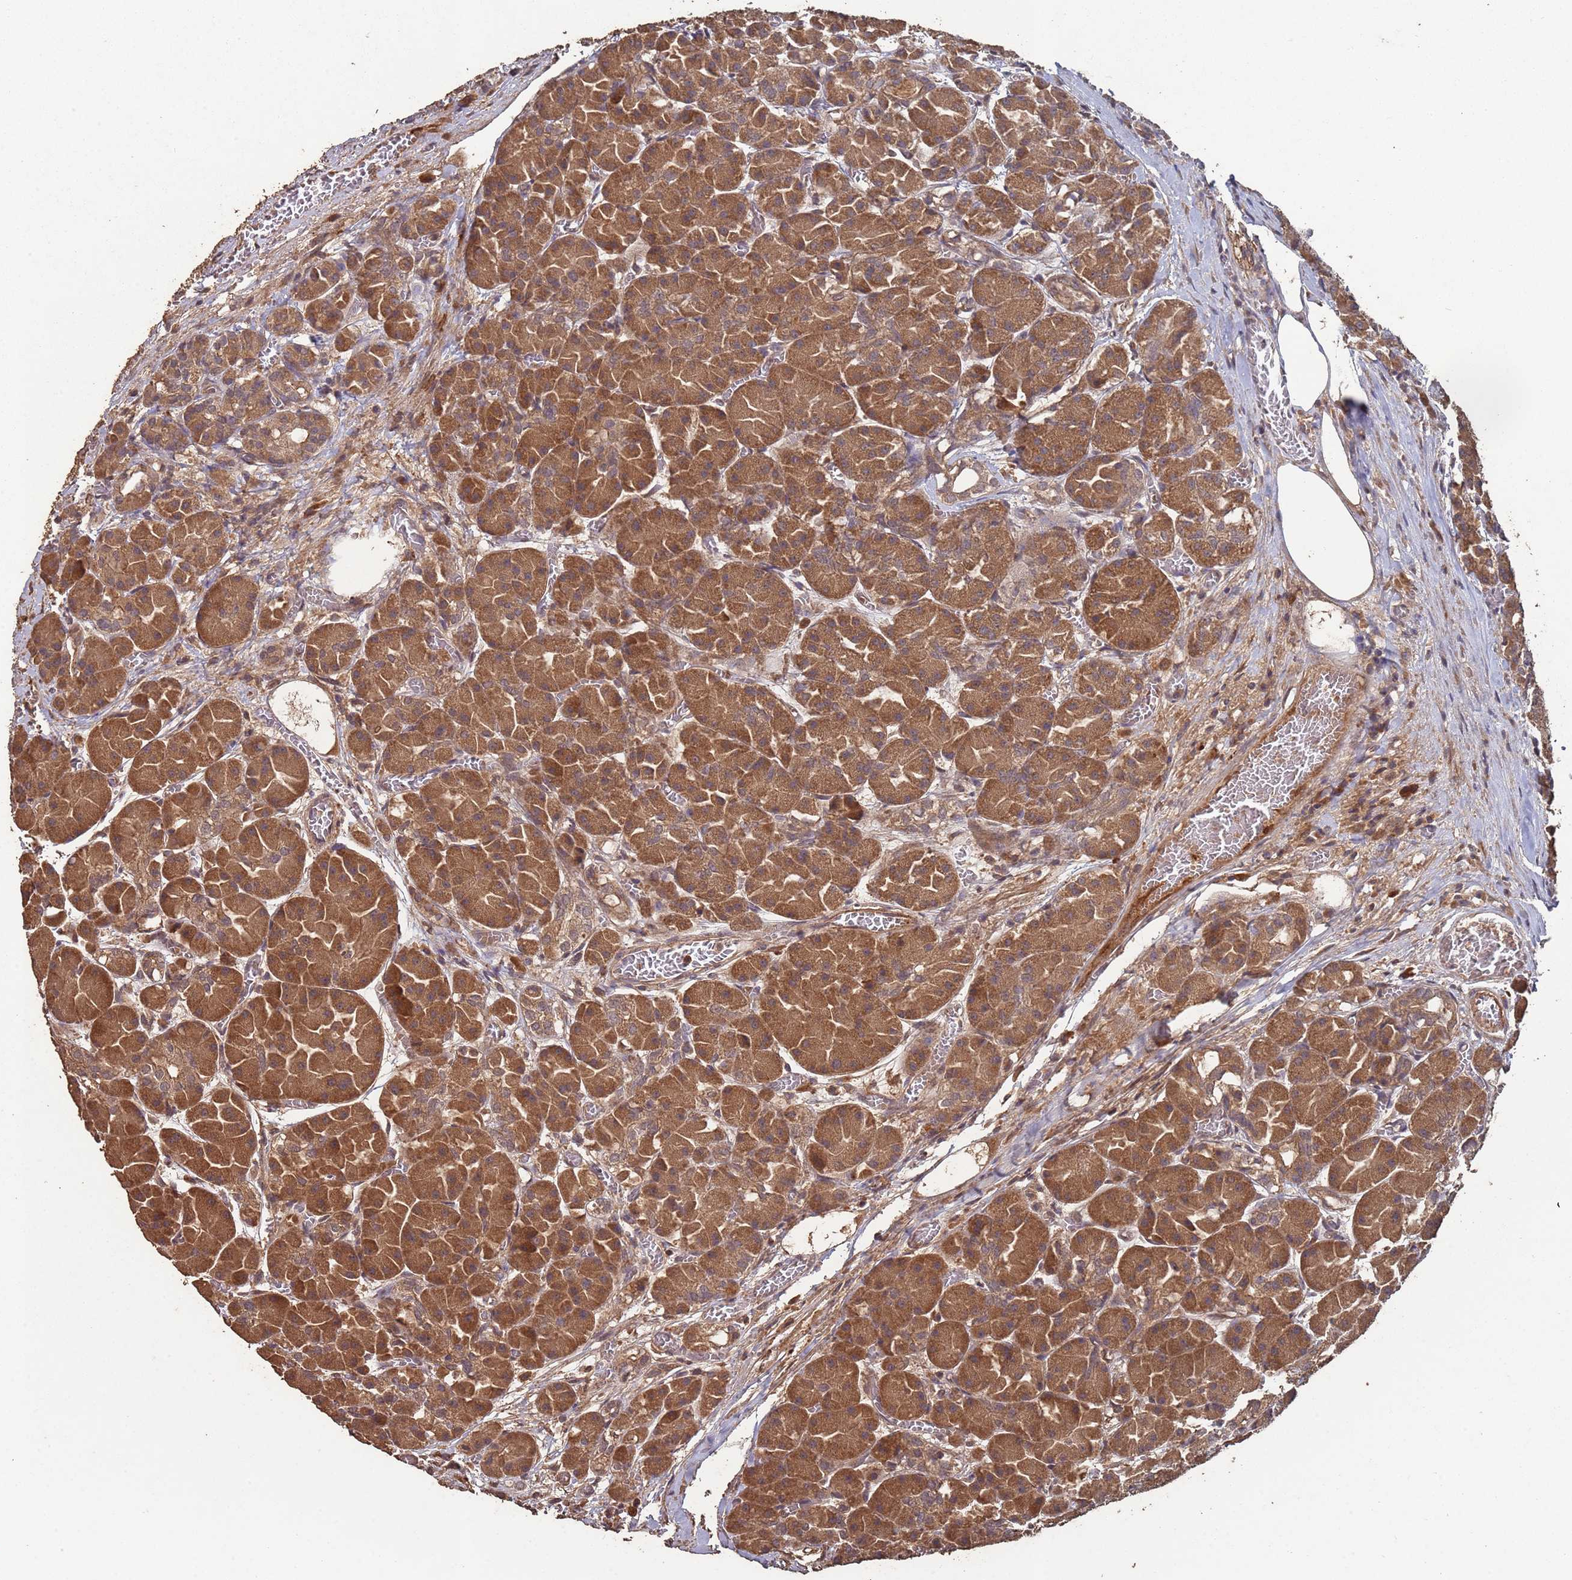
{"staining": {"intensity": "strong", "quantity": ">75%", "location": "cytoplasmic/membranous"}, "tissue": "pancreas", "cell_type": "Exocrine glandular cells", "image_type": "normal", "snomed": [{"axis": "morphology", "description": "Normal tissue, NOS"}, {"axis": "topography", "description": "Pancreas"}], "caption": "IHC of normal human pancreas demonstrates high levels of strong cytoplasmic/membranous positivity in approximately >75% of exocrine glandular cells.", "gene": "FRAT1", "patient": {"sex": "male", "age": 63}}